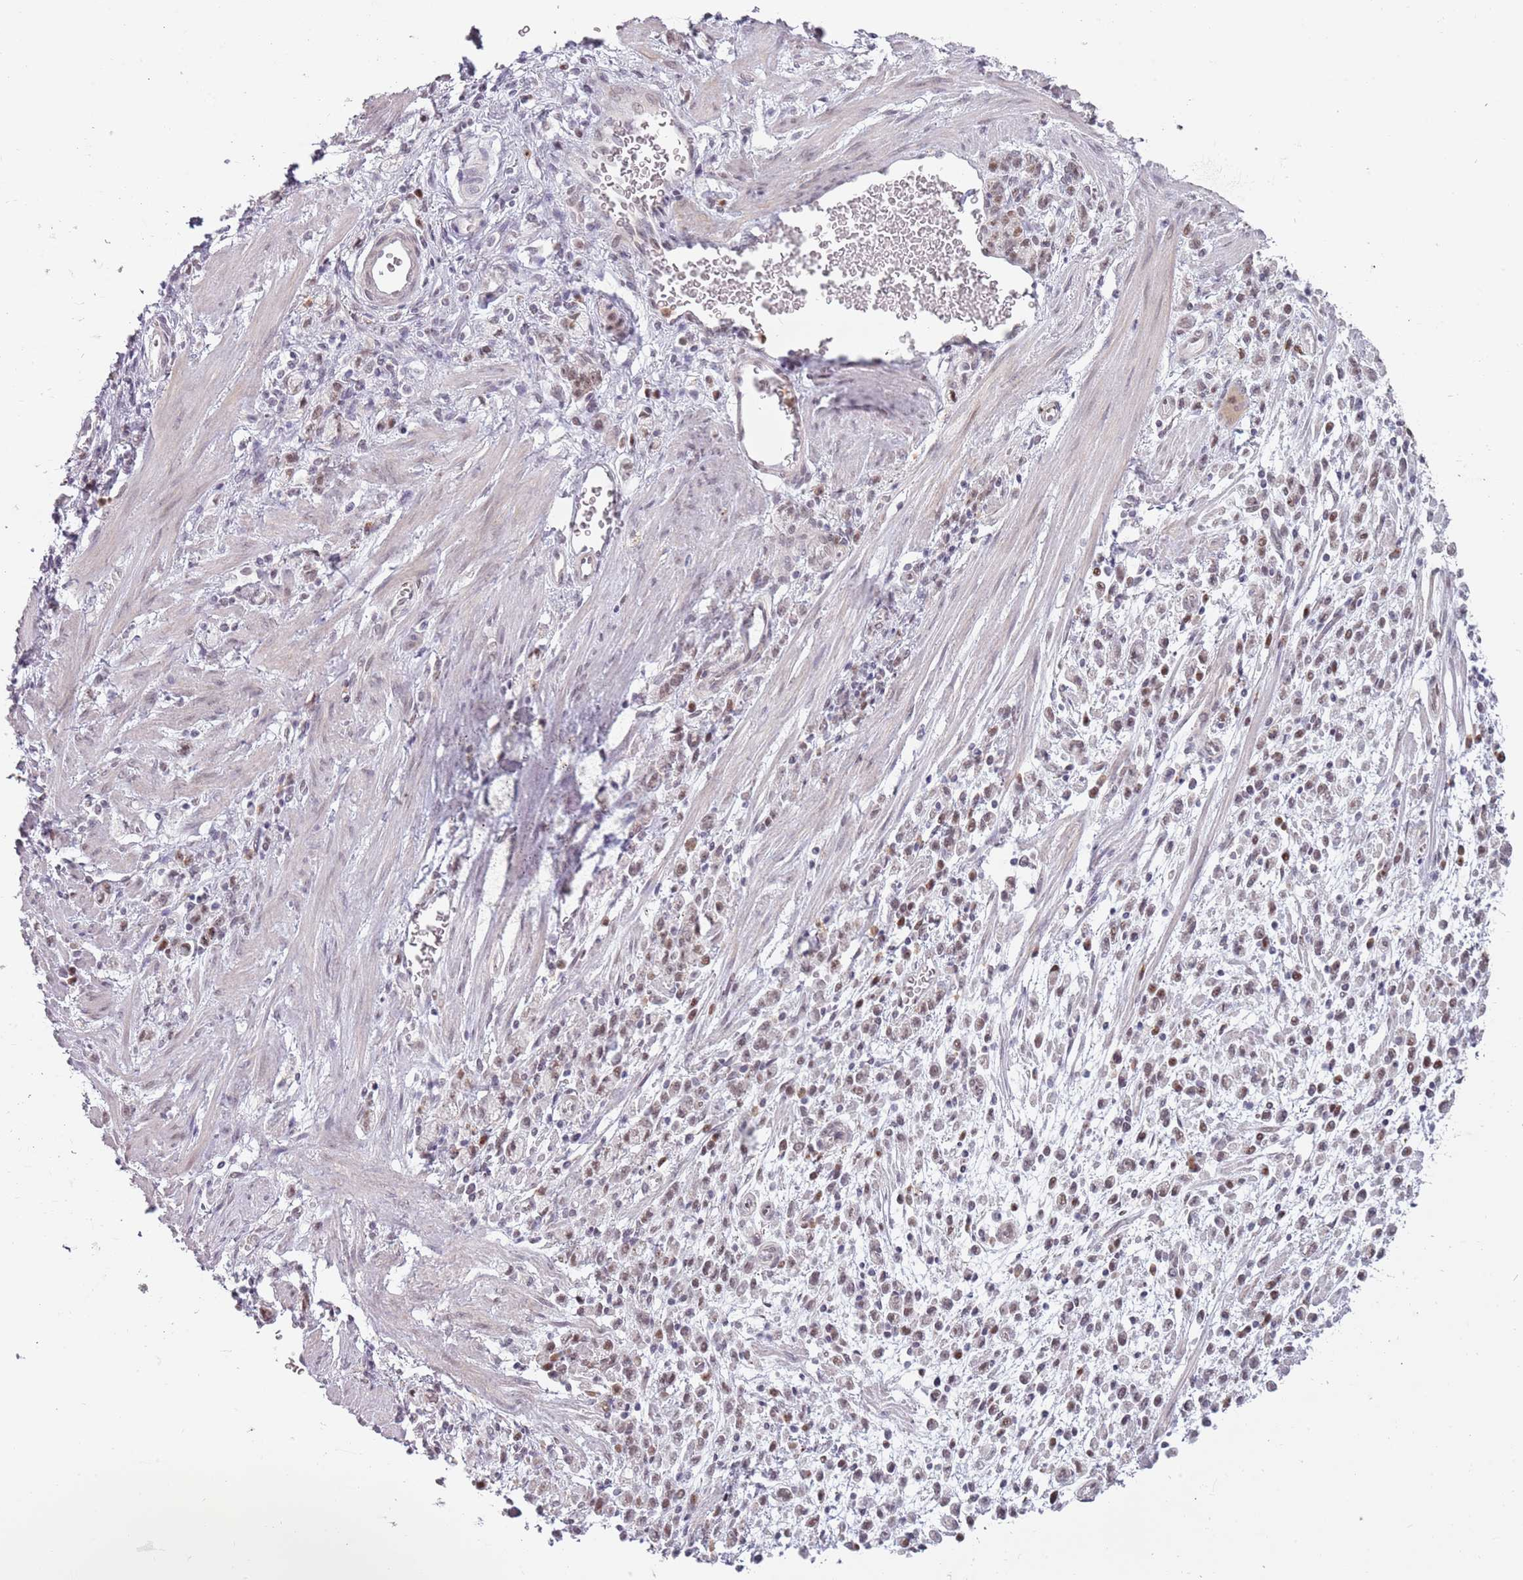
{"staining": {"intensity": "moderate", "quantity": ">75%", "location": "nuclear"}, "tissue": "stomach cancer", "cell_type": "Tumor cells", "image_type": "cancer", "snomed": [{"axis": "morphology", "description": "Adenocarcinoma, NOS"}, {"axis": "topography", "description": "Stomach"}], "caption": "Tumor cells demonstrate moderate nuclear expression in approximately >75% of cells in stomach adenocarcinoma.", "gene": "REXO4", "patient": {"sex": "male", "age": 77}}